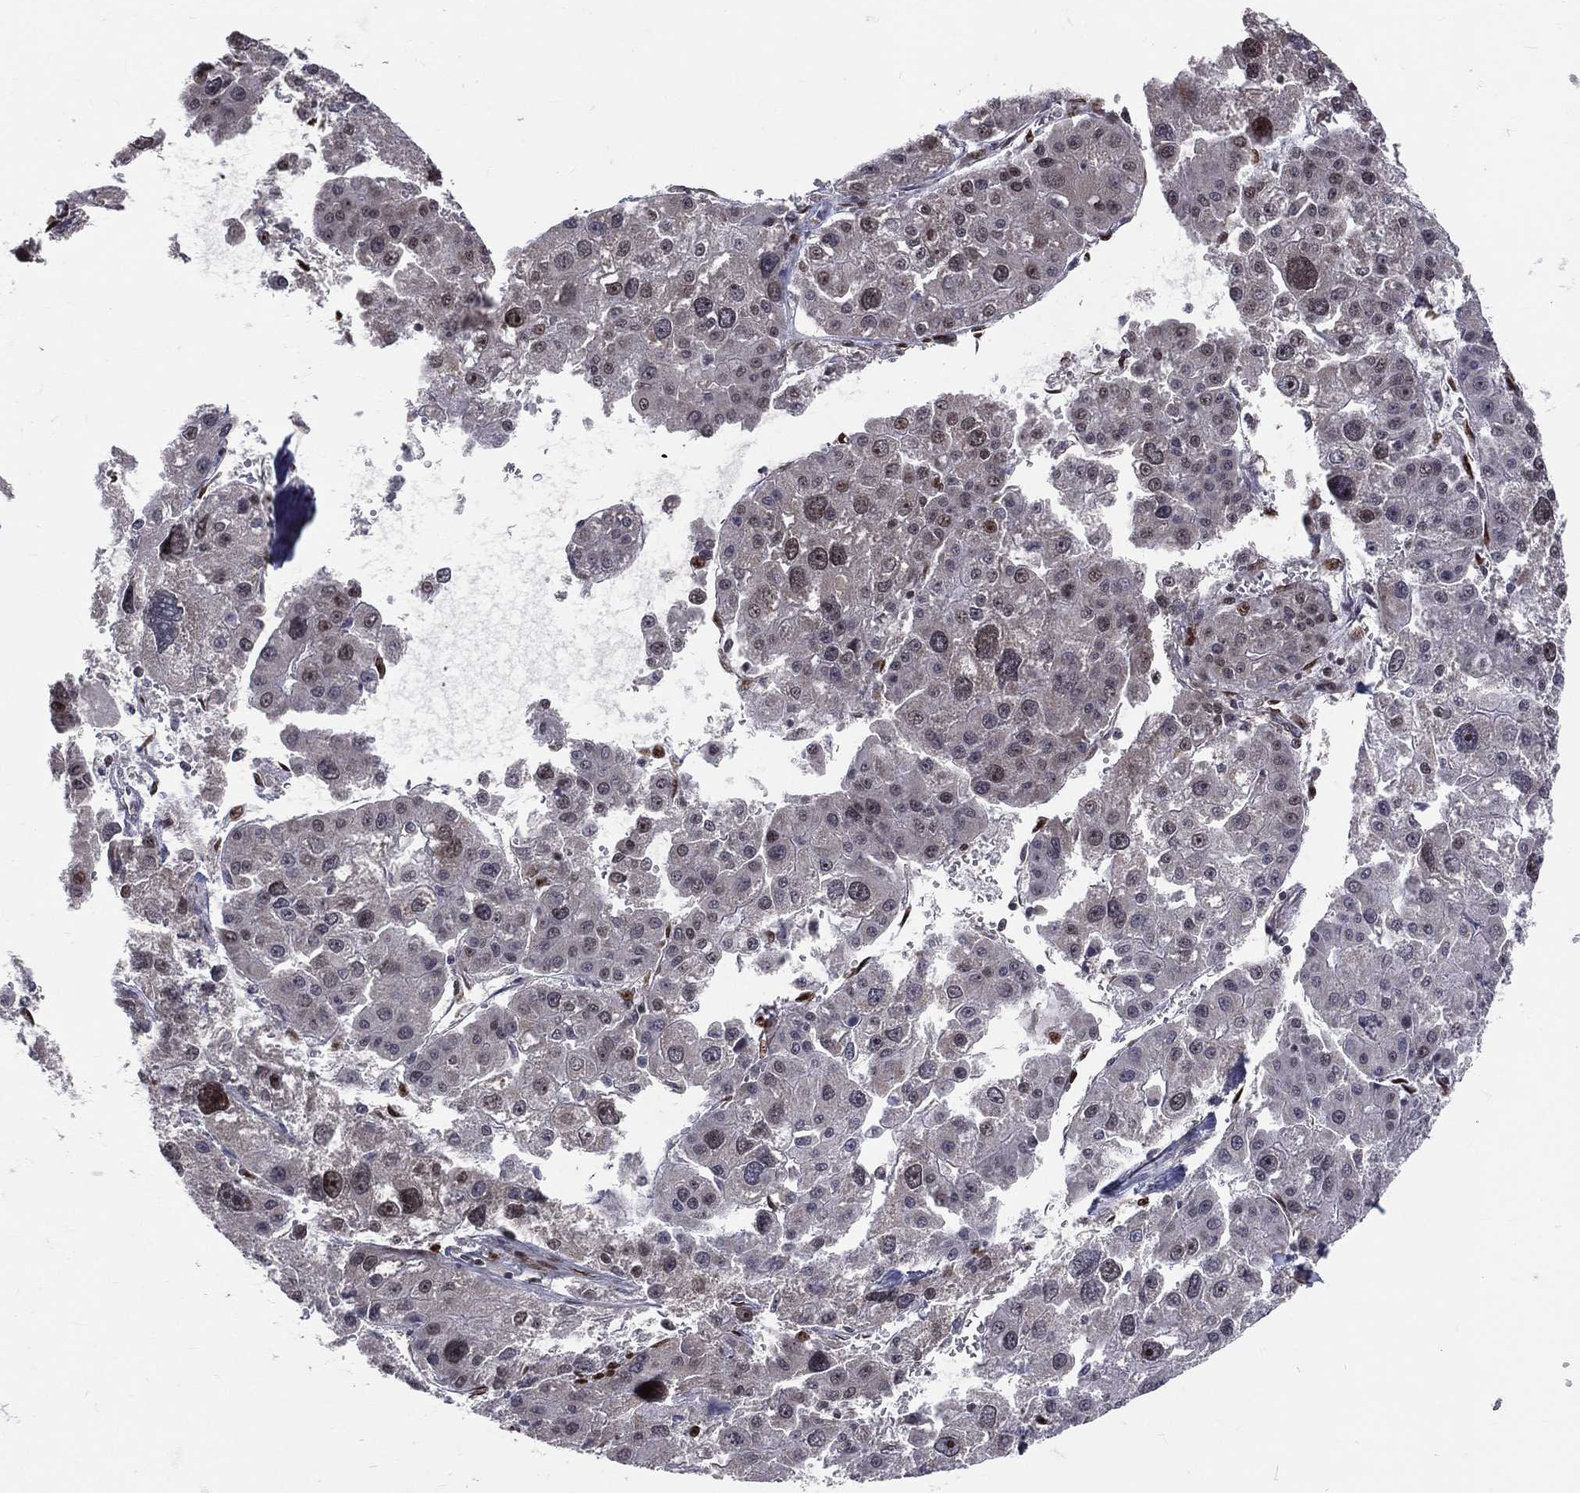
{"staining": {"intensity": "weak", "quantity": "<25%", "location": "cytoplasmic/membranous"}, "tissue": "liver cancer", "cell_type": "Tumor cells", "image_type": "cancer", "snomed": [{"axis": "morphology", "description": "Carcinoma, Hepatocellular, NOS"}, {"axis": "topography", "description": "Liver"}], "caption": "Human liver hepatocellular carcinoma stained for a protein using immunohistochemistry (IHC) demonstrates no expression in tumor cells.", "gene": "ZEB1", "patient": {"sex": "male", "age": 73}}